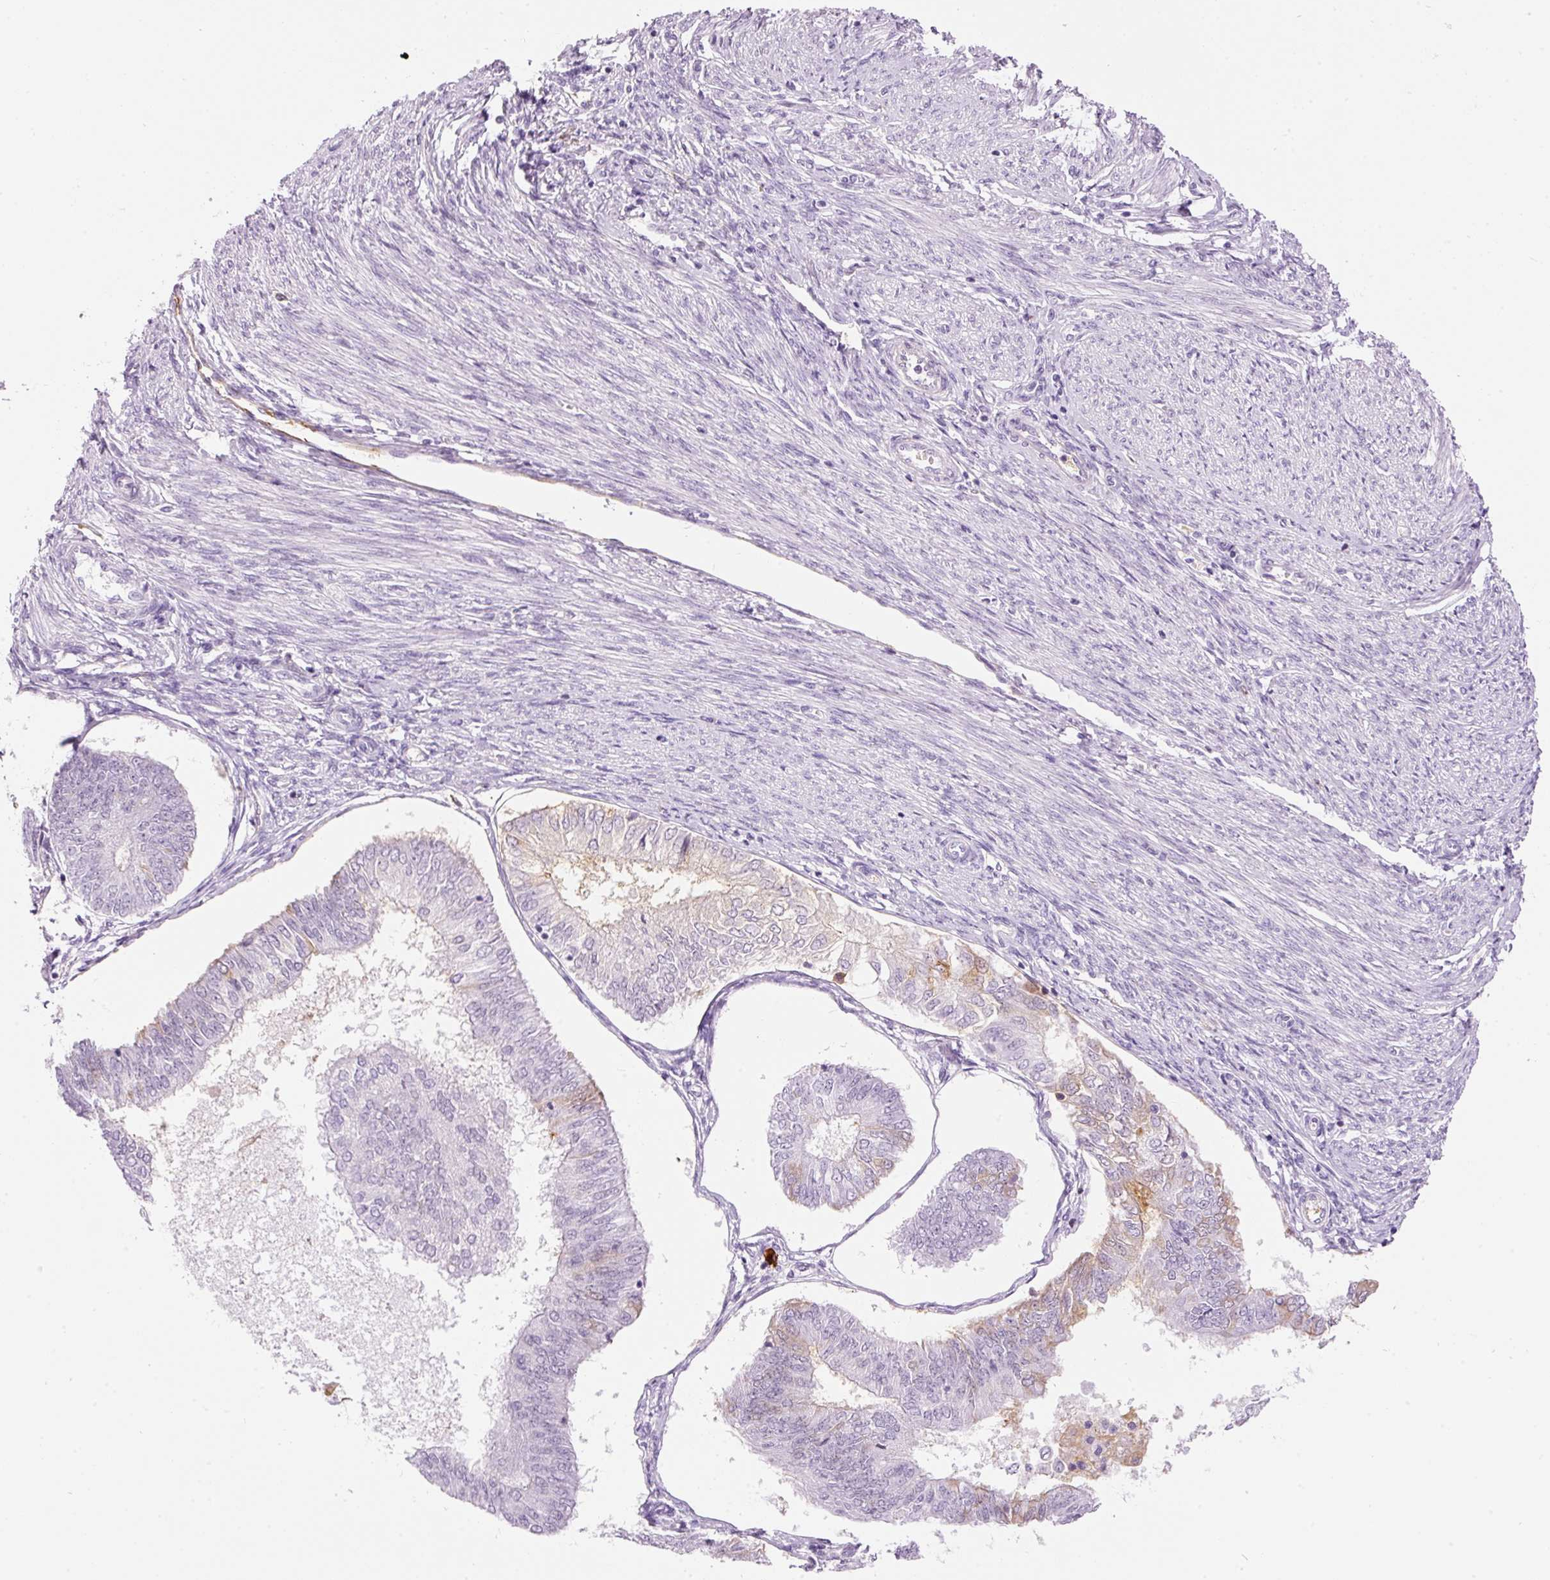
{"staining": {"intensity": "weak", "quantity": "<25%", "location": "cytoplasmic/membranous"}, "tissue": "endometrial cancer", "cell_type": "Tumor cells", "image_type": "cancer", "snomed": [{"axis": "morphology", "description": "Adenocarcinoma, NOS"}, {"axis": "topography", "description": "Endometrium"}], "caption": "Tumor cells are negative for protein expression in human adenocarcinoma (endometrial).", "gene": "PRPF38B", "patient": {"sex": "female", "age": 58}}